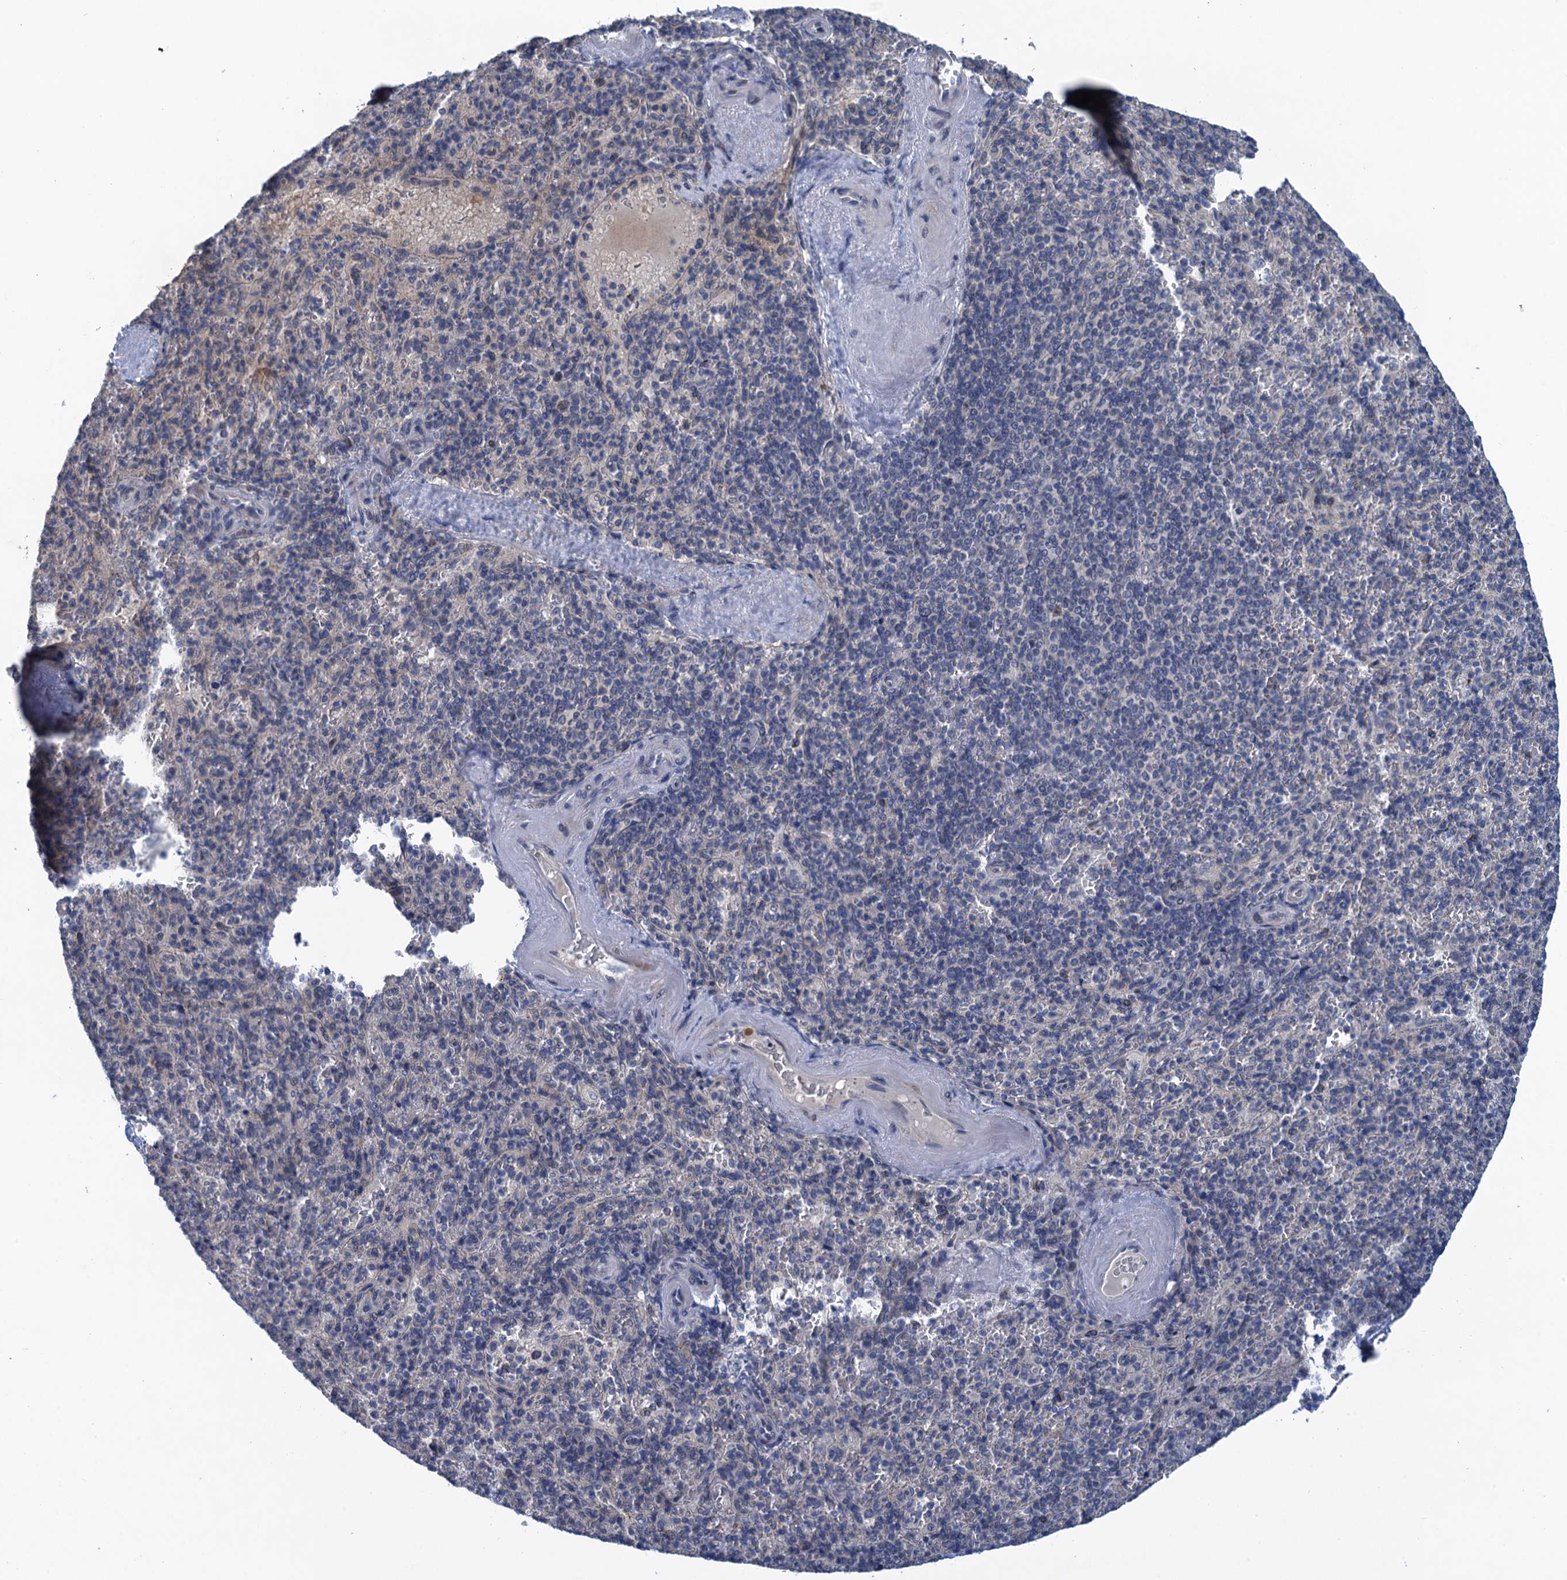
{"staining": {"intensity": "negative", "quantity": "none", "location": "none"}, "tissue": "spleen", "cell_type": "Cells in red pulp", "image_type": "normal", "snomed": [{"axis": "morphology", "description": "Normal tissue, NOS"}, {"axis": "topography", "description": "Spleen"}], "caption": "Immunohistochemistry (IHC) of benign human spleen exhibits no positivity in cells in red pulp.", "gene": "MRFAP1", "patient": {"sex": "male", "age": 82}}